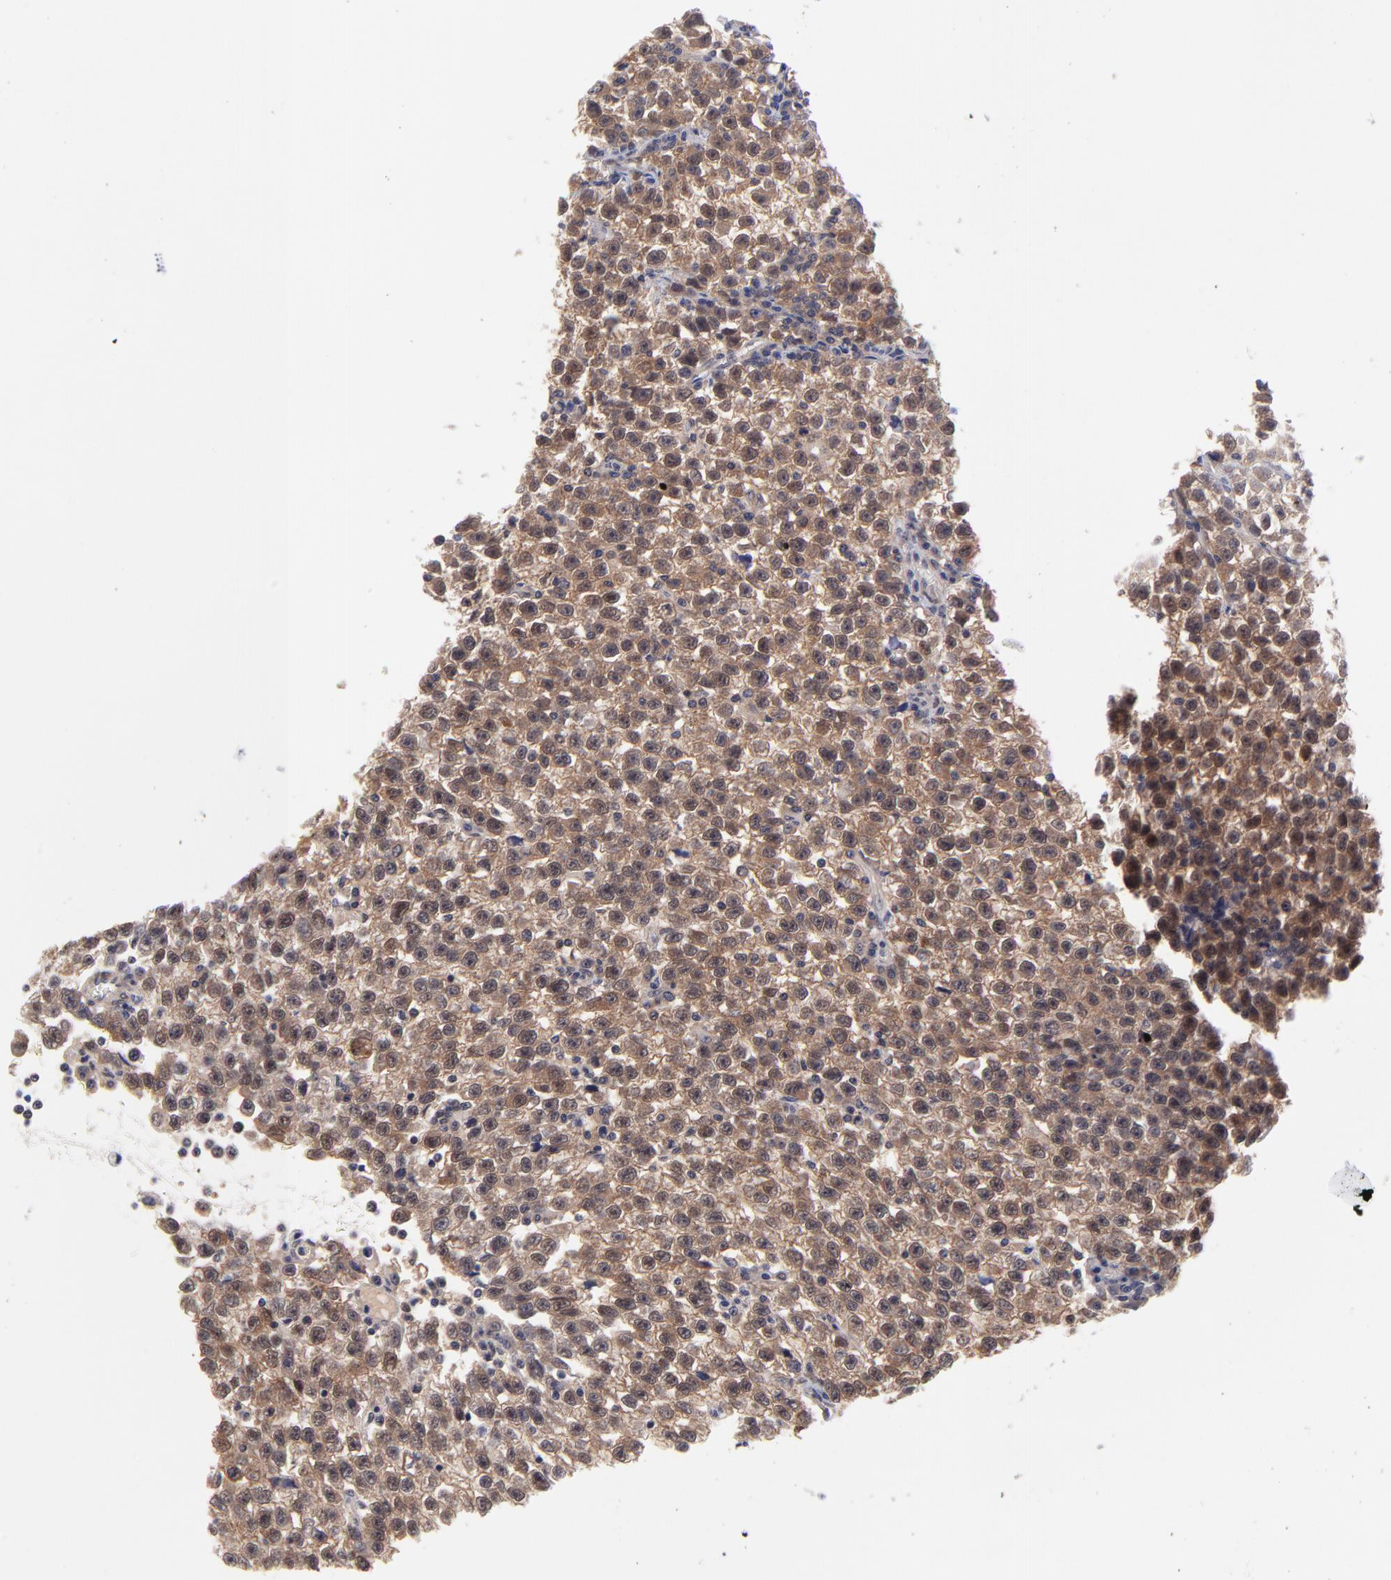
{"staining": {"intensity": "strong", "quantity": ">75%", "location": "cytoplasmic/membranous"}, "tissue": "testis cancer", "cell_type": "Tumor cells", "image_type": "cancer", "snomed": [{"axis": "morphology", "description": "Seminoma, NOS"}, {"axis": "topography", "description": "Testis"}], "caption": "Protein staining exhibits strong cytoplasmic/membranous staining in approximately >75% of tumor cells in testis cancer (seminoma).", "gene": "UBE2E3", "patient": {"sex": "male", "age": 35}}